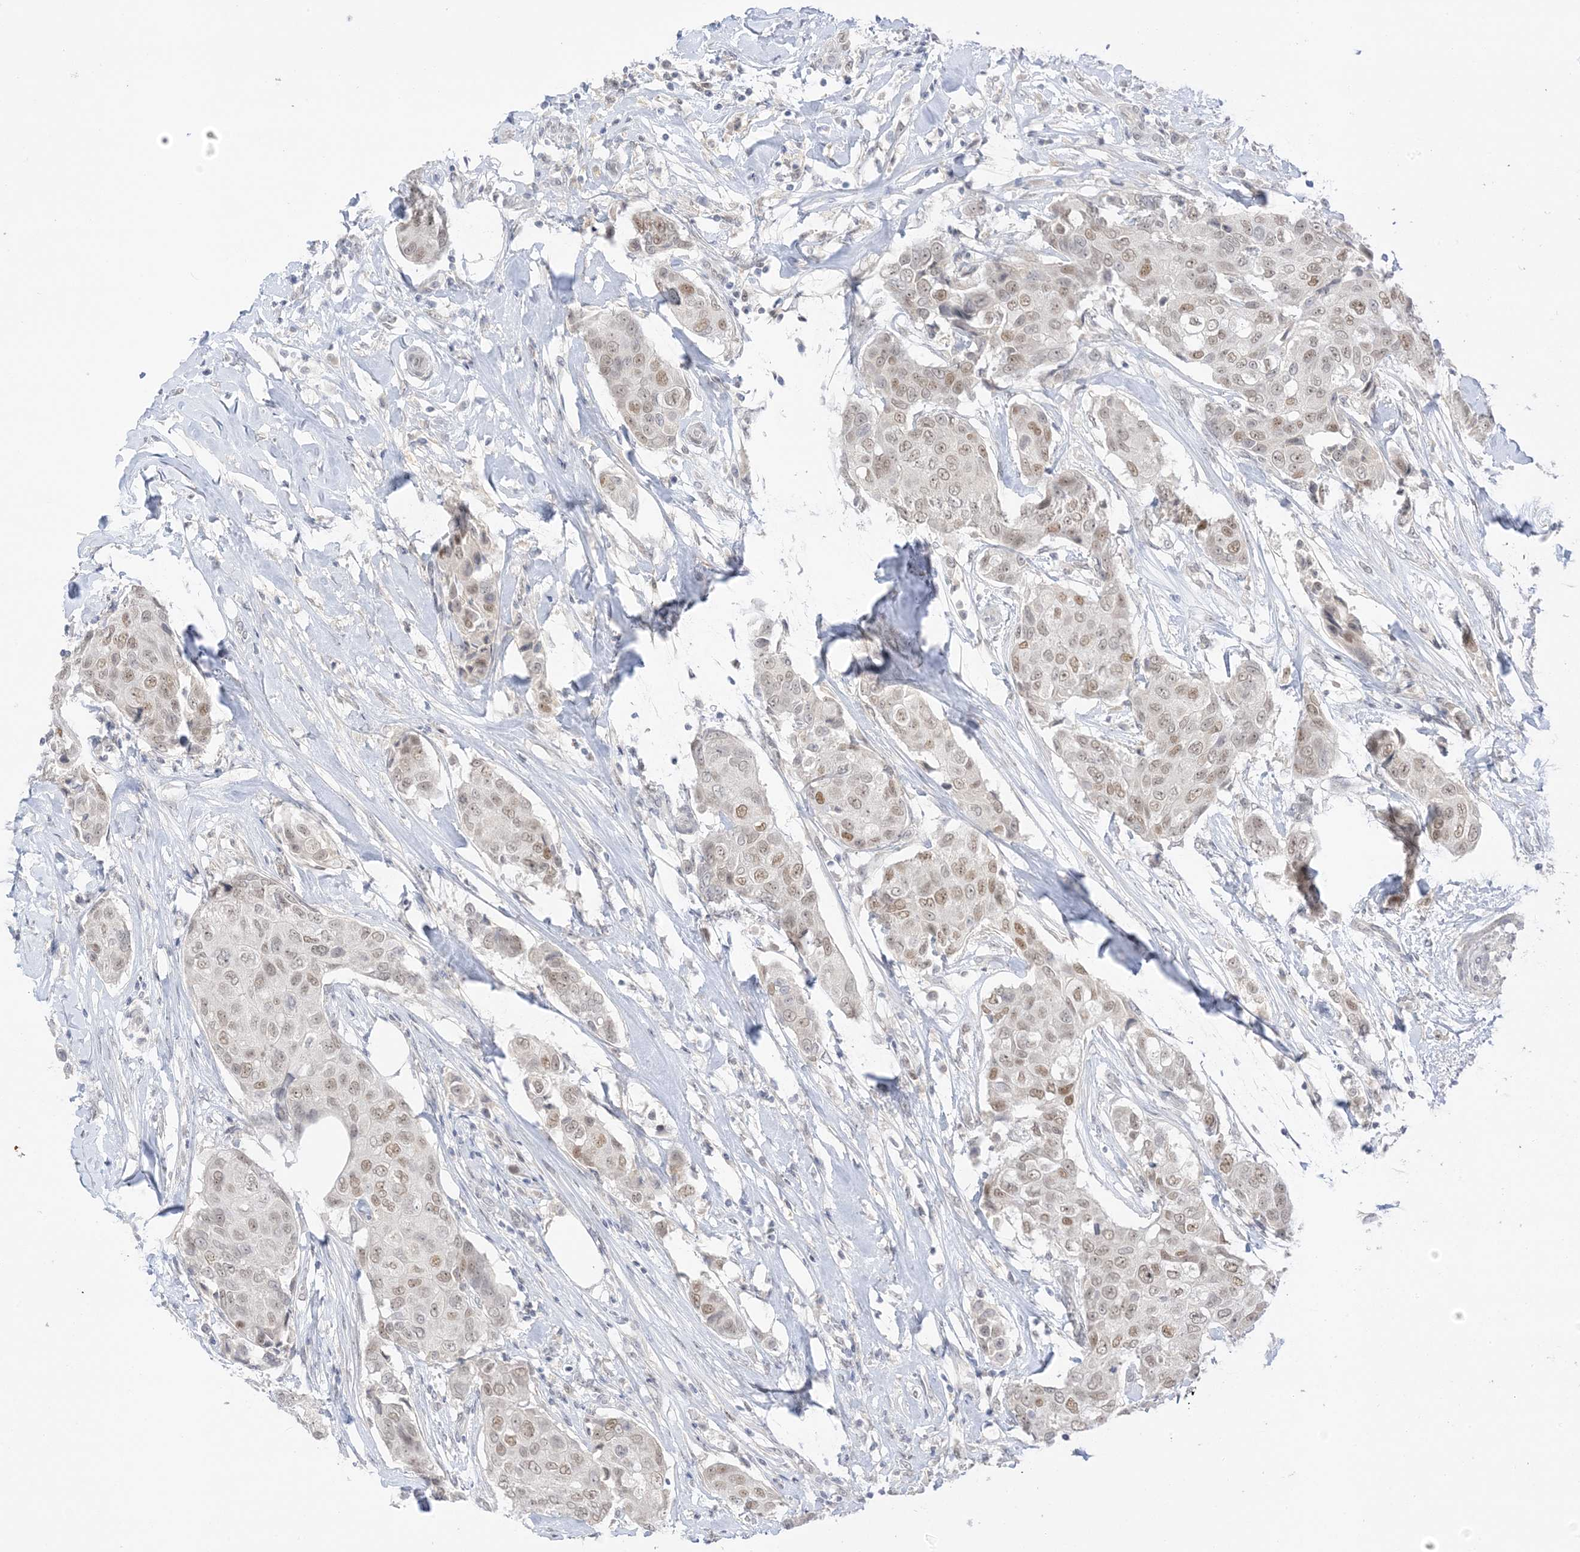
{"staining": {"intensity": "moderate", "quantity": "<25%", "location": "nuclear"}, "tissue": "breast cancer", "cell_type": "Tumor cells", "image_type": "cancer", "snomed": [{"axis": "morphology", "description": "Duct carcinoma"}, {"axis": "topography", "description": "Breast"}], "caption": "Immunohistochemical staining of breast intraductal carcinoma shows low levels of moderate nuclear protein expression in approximately <25% of tumor cells.", "gene": "MSL3", "patient": {"sex": "female", "age": 80}}